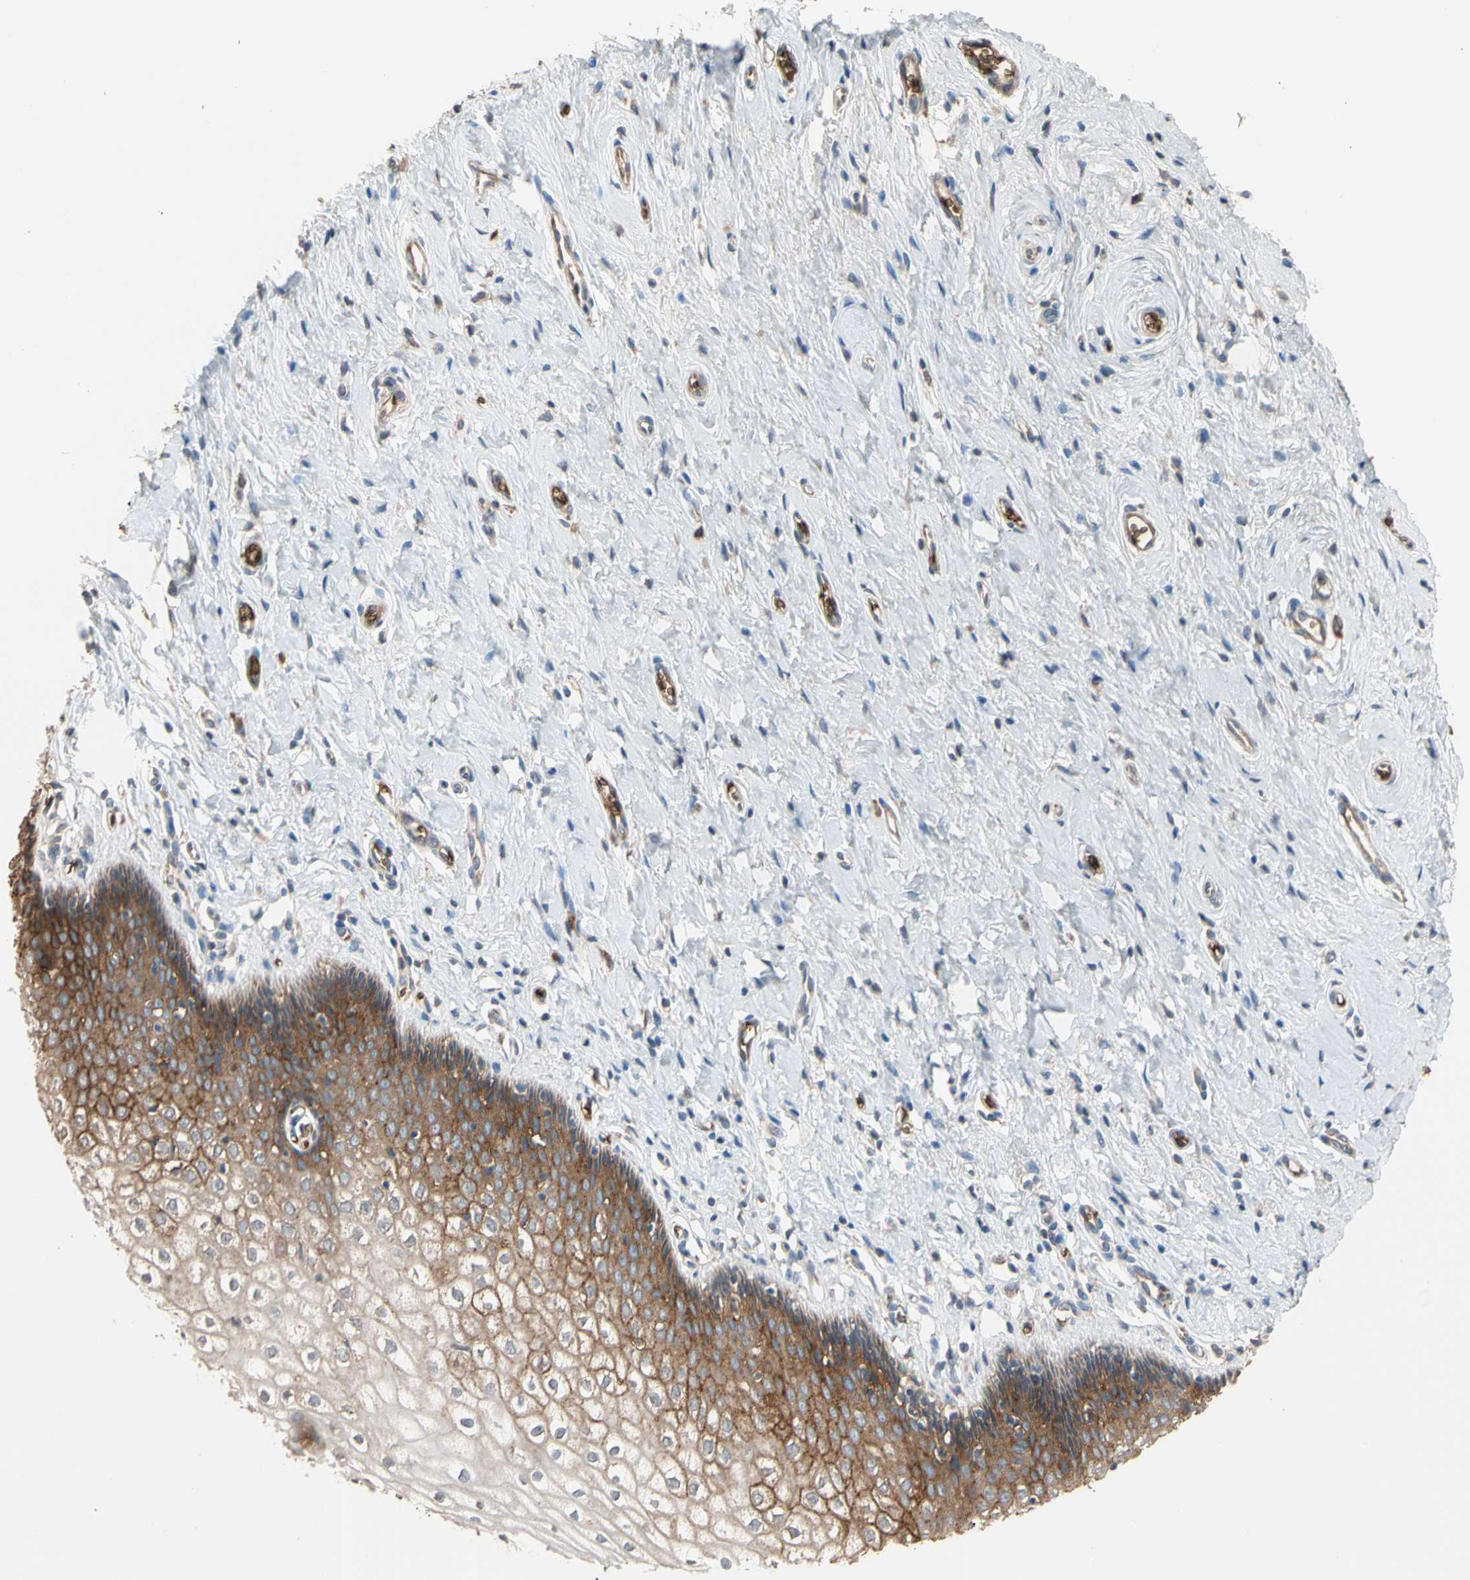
{"staining": {"intensity": "moderate", "quantity": "25%-75%", "location": "cytoplasmic/membranous"}, "tissue": "vagina", "cell_type": "Squamous epithelial cells", "image_type": "normal", "snomed": [{"axis": "morphology", "description": "Normal tissue, NOS"}, {"axis": "topography", "description": "Soft tissue"}, {"axis": "topography", "description": "Vagina"}], "caption": "Vagina stained with a brown dye demonstrates moderate cytoplasmic/membranous positive positivity in approximately 25%-75% of squamous epithelial cells.", "gene": "RIOK2", "patient": {"sex": "female", "age": 61}}